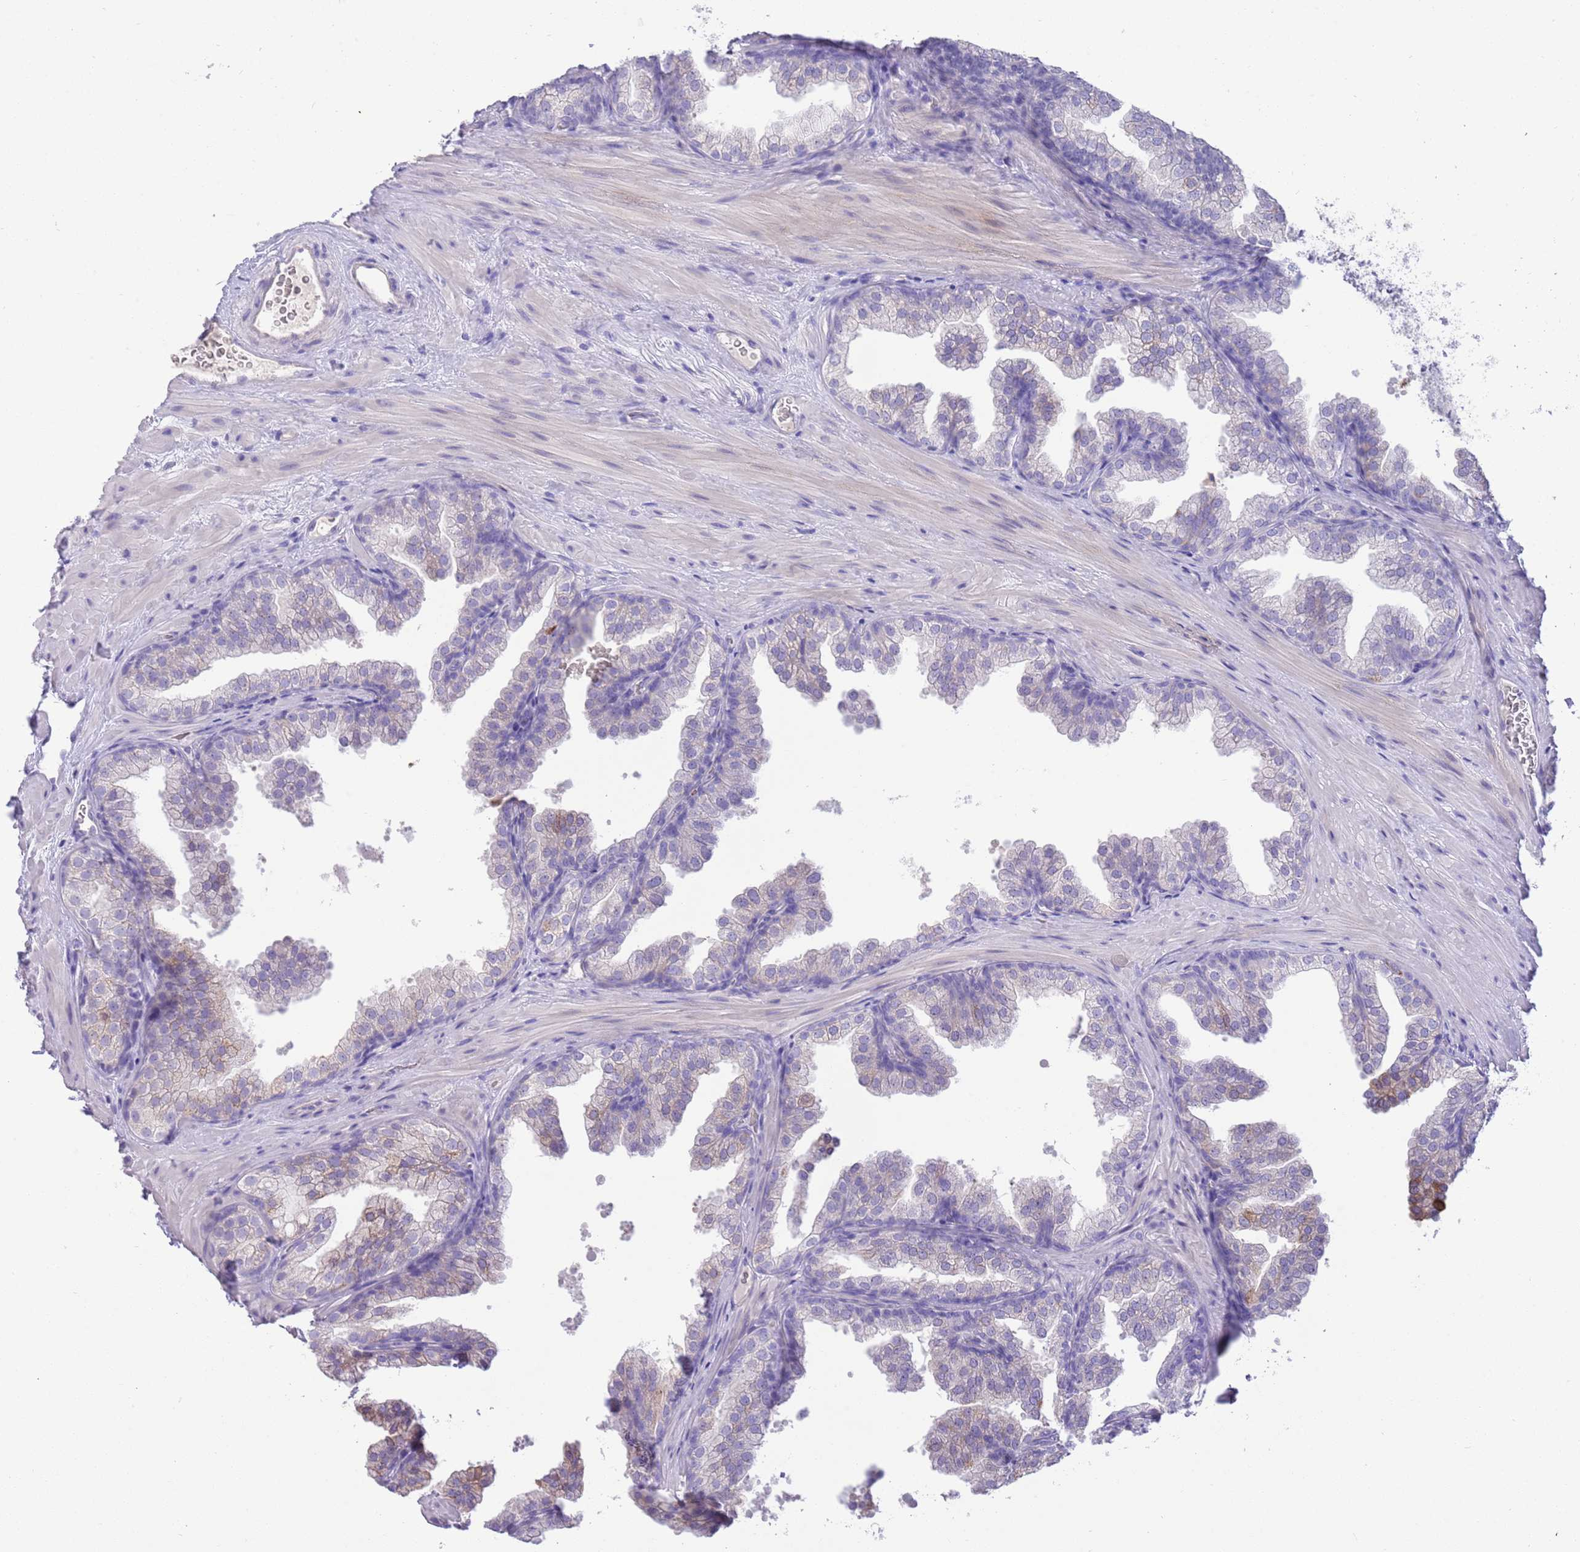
{"staining": {"intensity": "negative", "quantity": "none", "location": "none"}, "tissue": "prostate", "cell_type": "Glandular cells", "image_type": "normal", "snomed": [{"axis": "morphology", "description": "Normal tissue, NOS"}, {"axis": "topography", "description": "Prostate"}], "caption": "Immunohistochemistry photomicrograph of unremarkable prostate stained for a protein (brown), which displays no positivity in glandular cells.", "gene": "SFTPA1", "patient": {"sex": "male", "age": 37}}